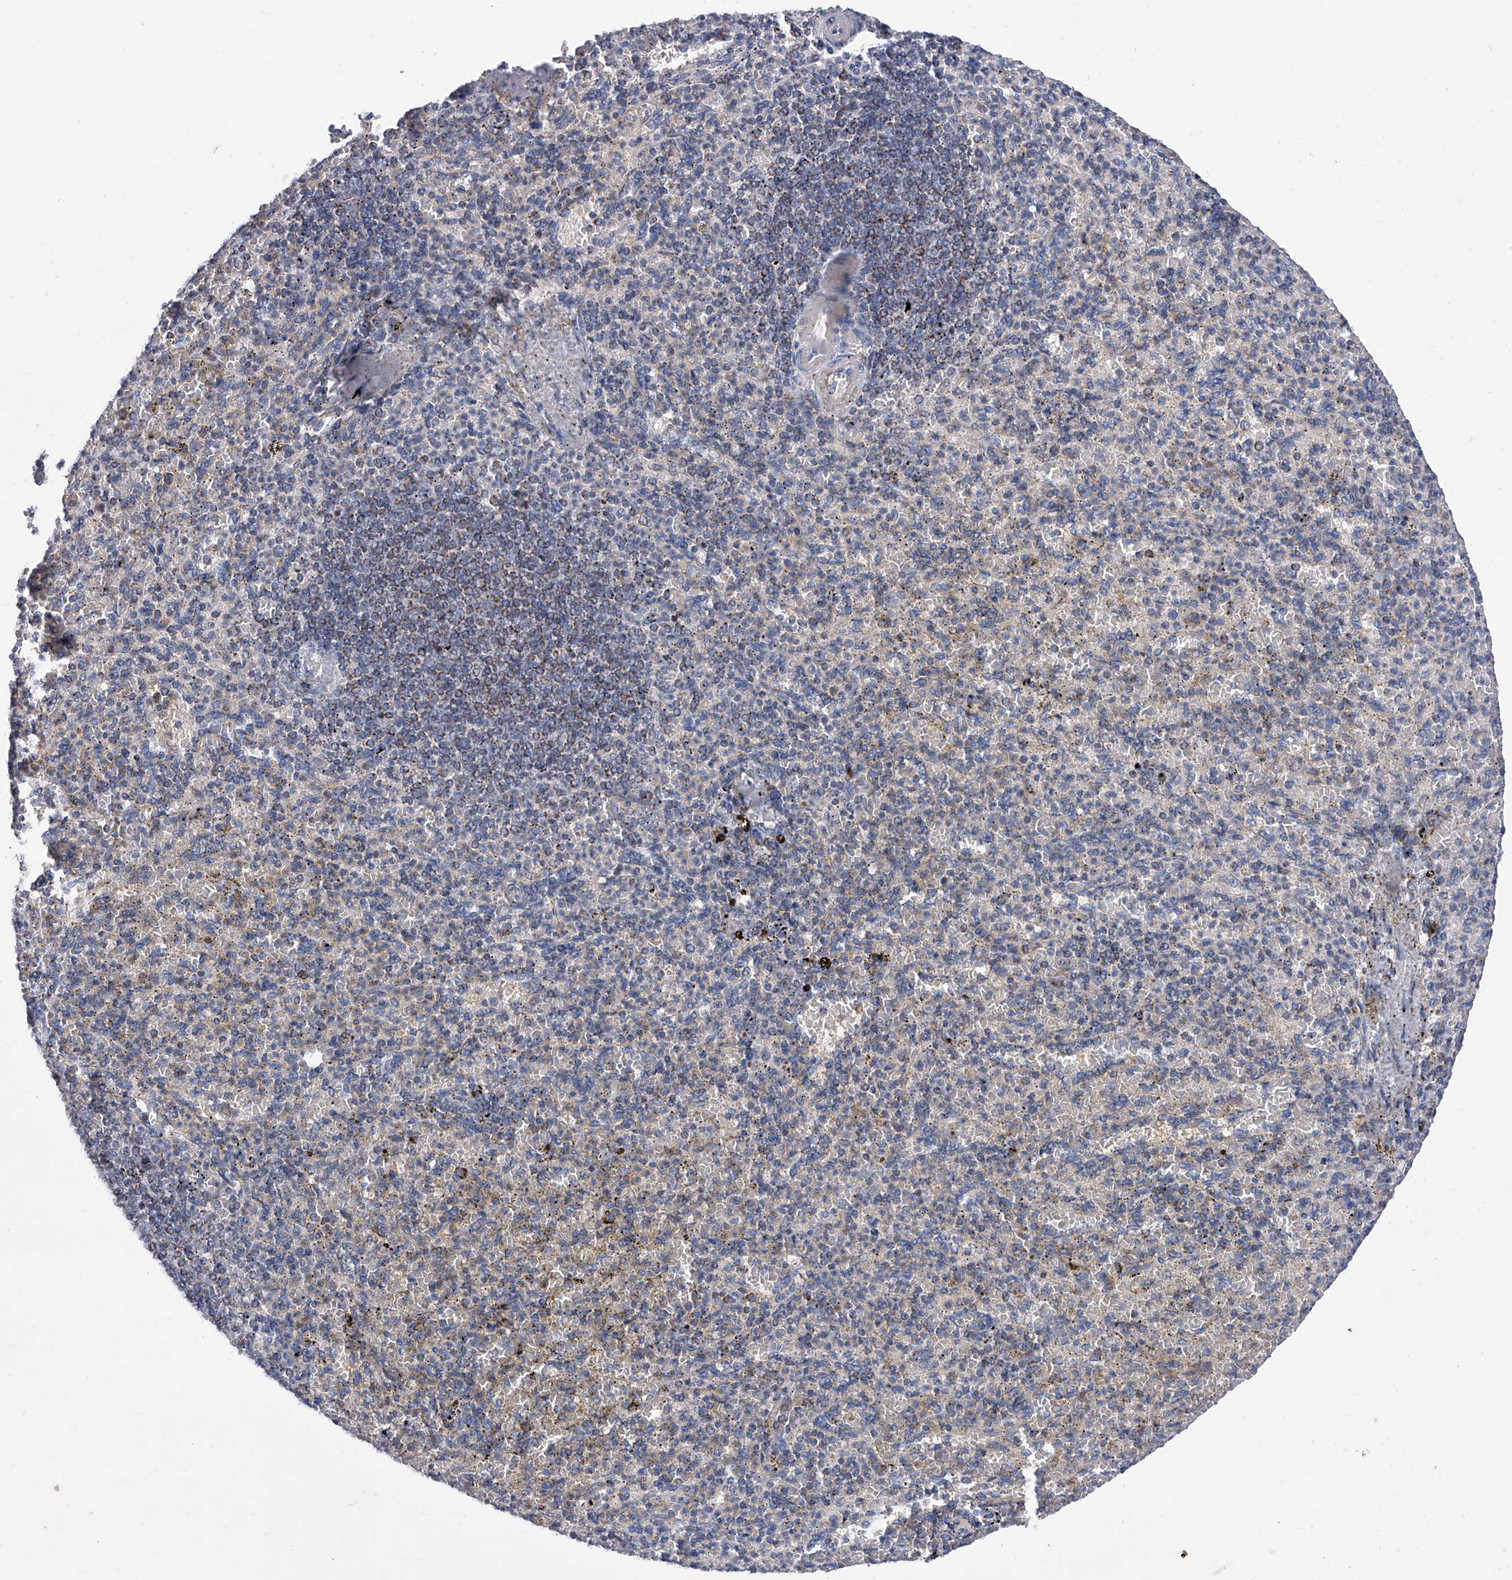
{"staining": {"intensity": "negative", "quantity": "none", "location": "none"}, "tissue": "spleen", "cell_type": "Cells in red pulp", "image_type": "normal", "snomed": [{"axis": "morphology", "description": "Normal tissue, NOS"}, {"axis": "topography", "description": "Spleen"}], "caption": "High magnification brightfield microscopy of benign spleen stained with DAB (3,3'-diaminobenzidine) (brown) and counterstained with hematoxylin (blue): cells in red pulp show no significant expression.", "gene": "PDSS2", "patient": {"sex": "female", "age": 74}}